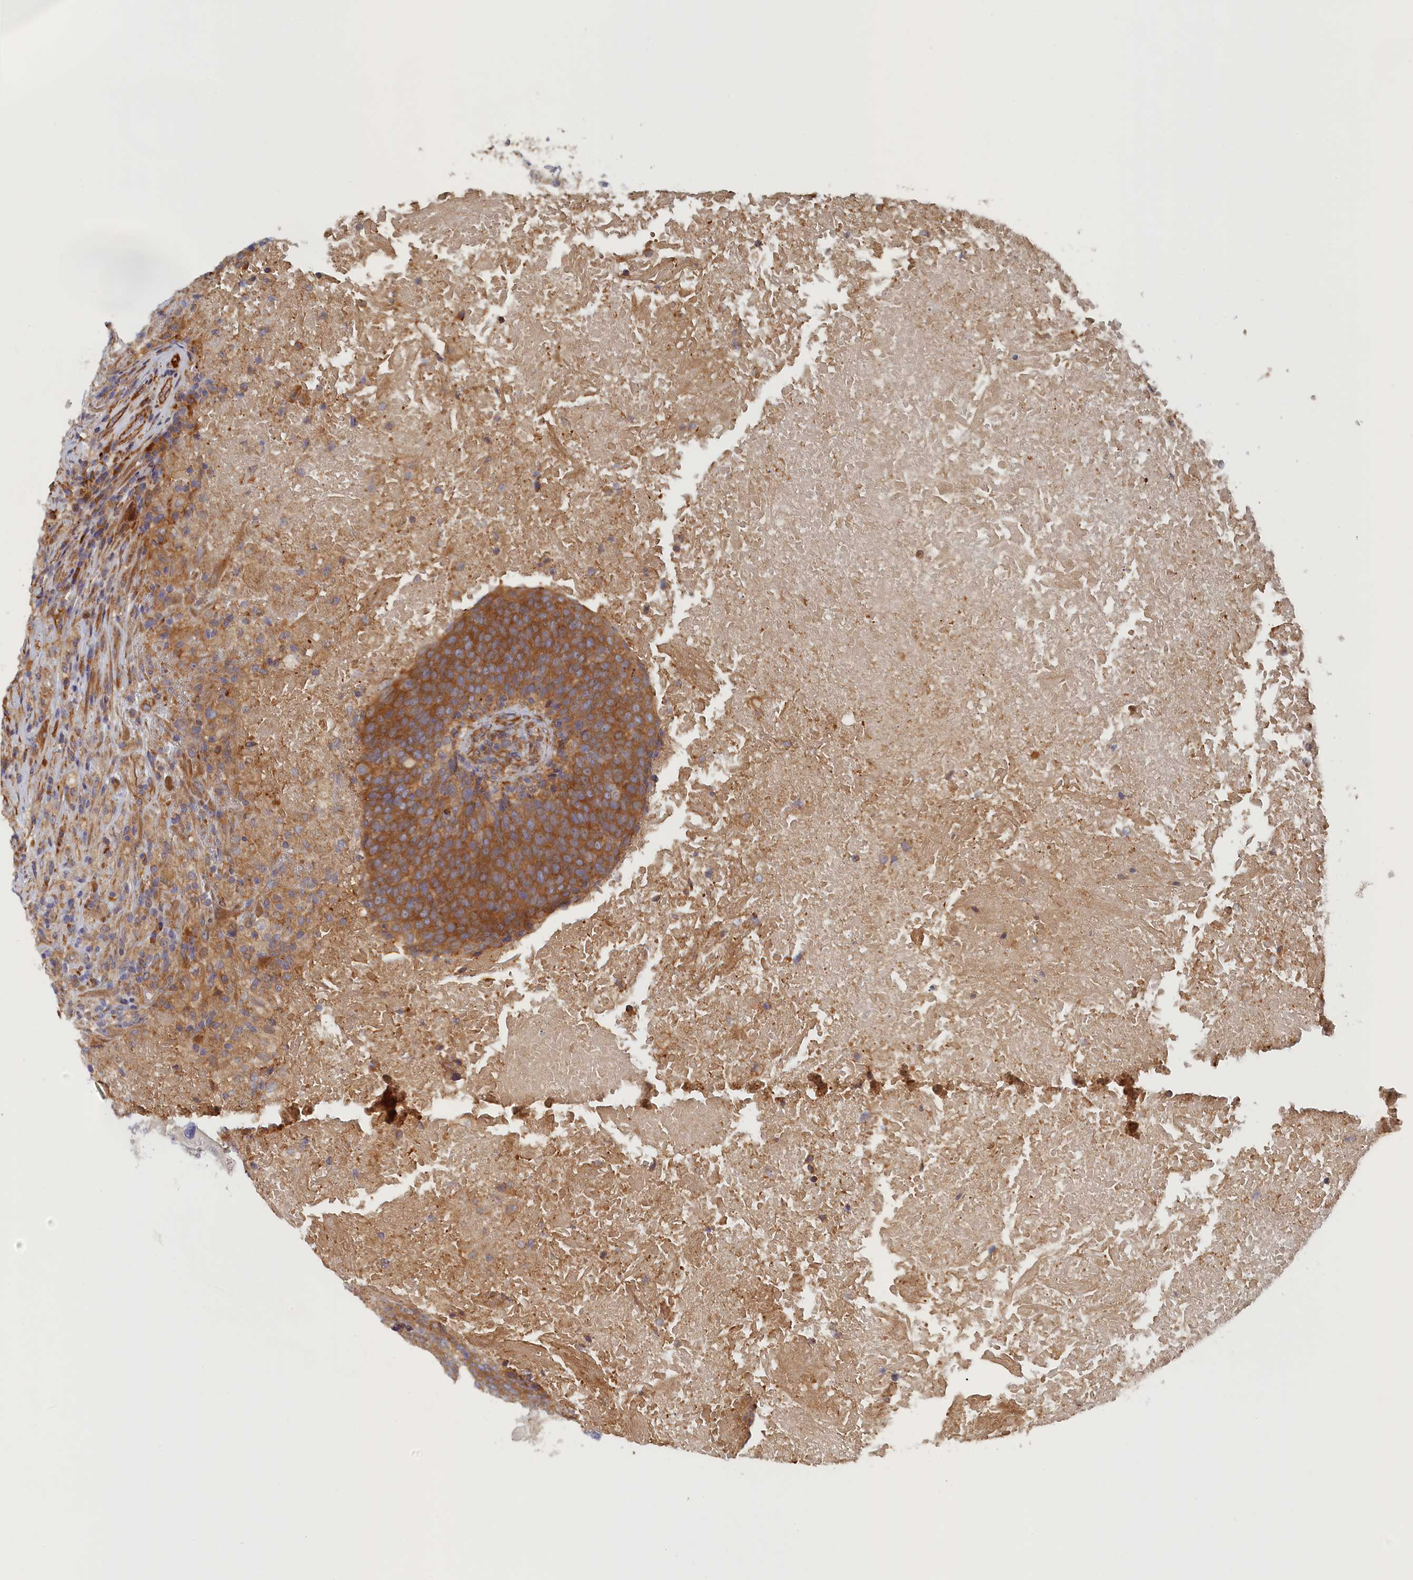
{"staining": {"intensity": "moderate", "quantity": ">75%", "location": "cytoplasmic/membranous"}, "tissue": "head and neck cancer", "cell_type": "Tumor cells", "image_type": "cancer", "snomed": [{"axis": "morphology", "description": "Squamous cell carcinoma, NOS"}, {"axis": "morphology", "description": "Squamous cell carcinoma, metastatic, NOS"}, {"axis": "topography", "description": "Lymph node"}, {"axis": "topography", "description": "Head-Neck"}], "caption": "This micrograph demonstrates head and neck cancer stained with immunohistochemistry (IHC) to label a protein in brown. The cytoplasmic/membranous of tumor cells show moderate positivity for the protein. Nuclei are counter-stained blue.", "gene": "TMEM196", "patient": {"sex": "male", "age": 62}}